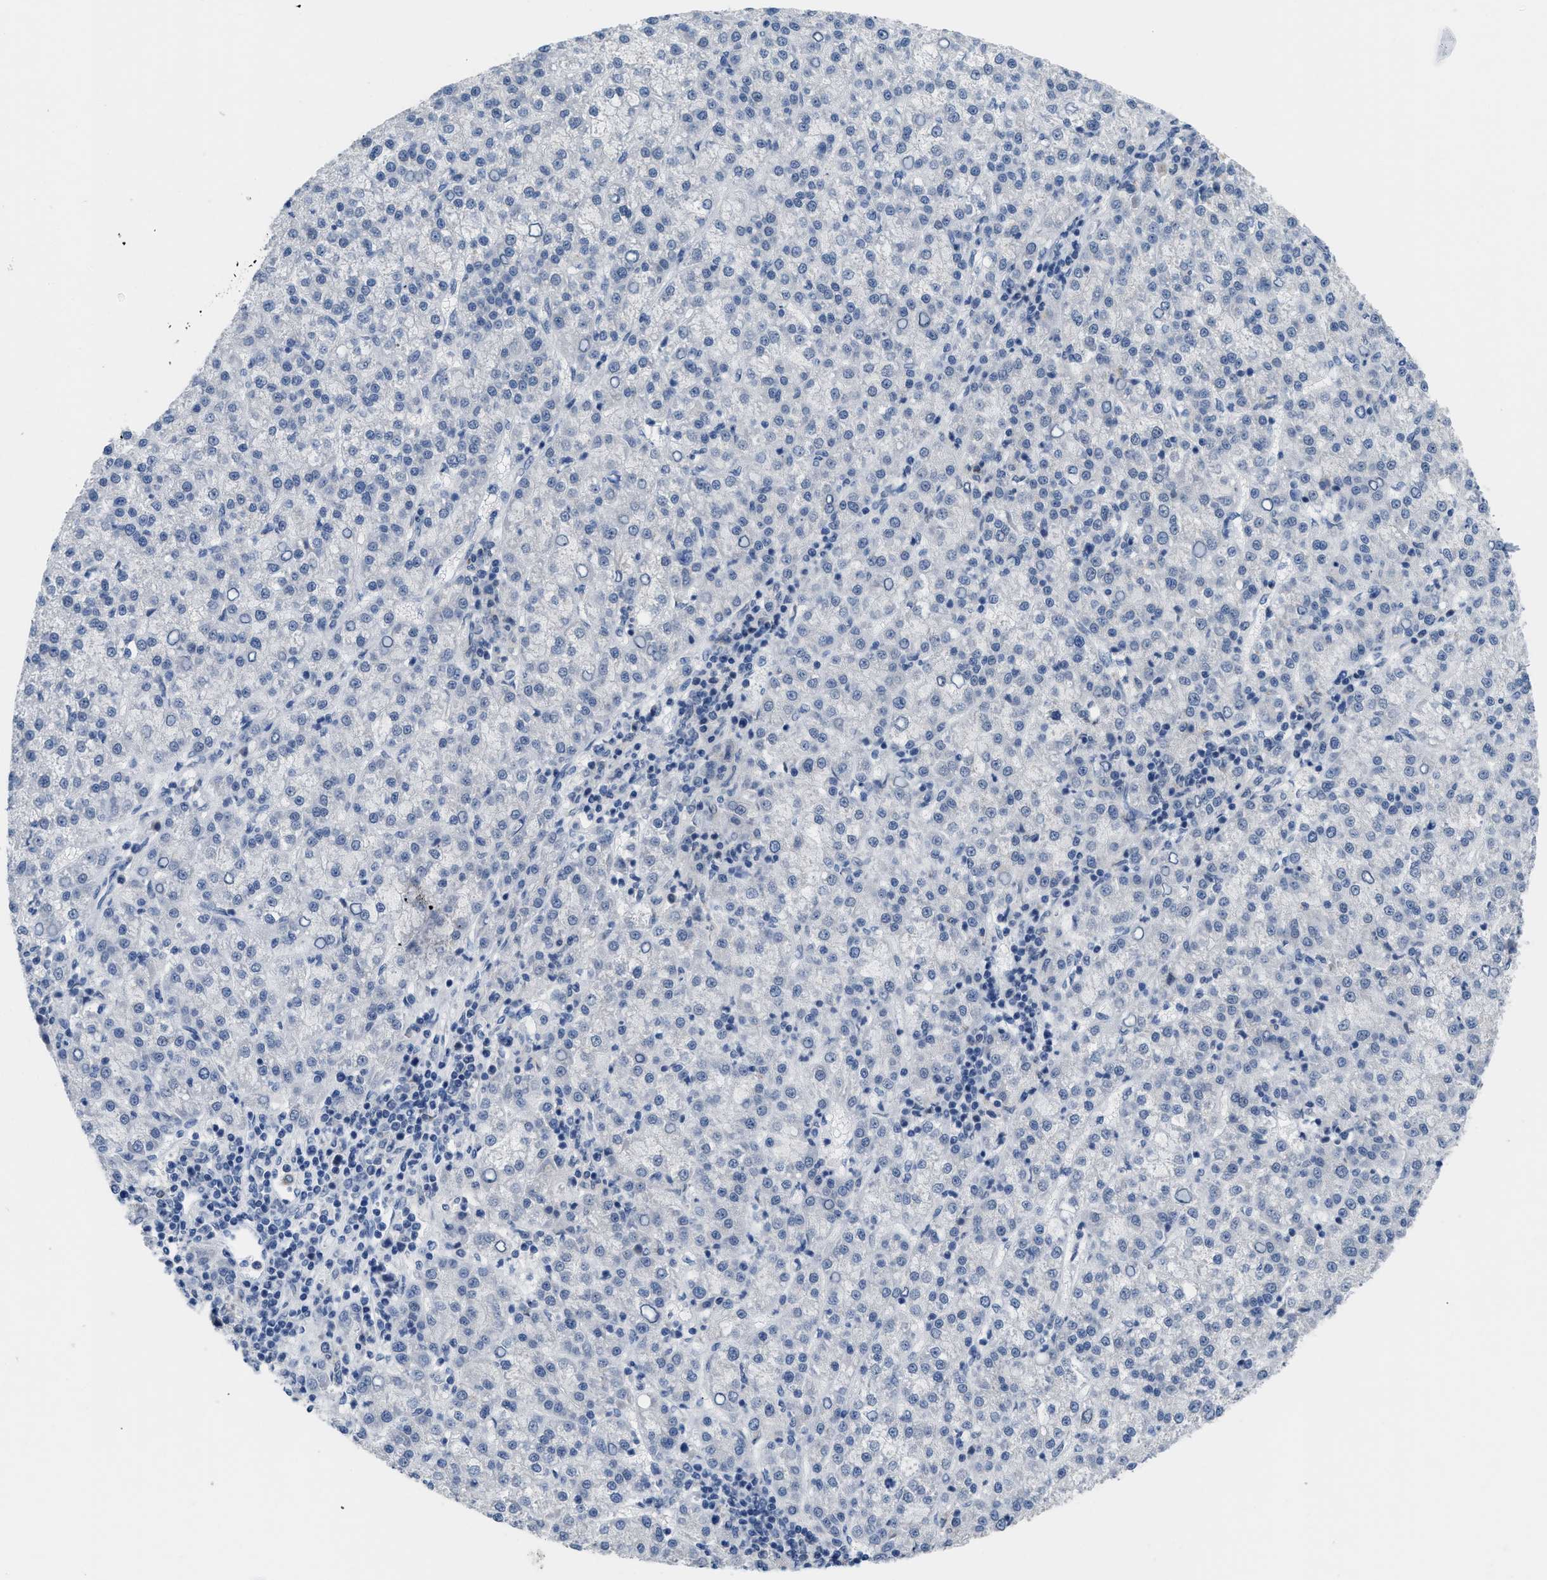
{"staining": {"intensity": "negative", "quantity": "none", "location": "none"}, "tissue": "liver cancer", "cell_type": "Tumor cells", "image_type": "cancer", "snomed": [{"axis": "morphology", "description": "Carcinoma, Hepatocellular, NOS"}, {"axis": "topography", "description": "Liver"}], "caption": "Histopathology image shows no protein staining in tumor cells of liver hepatocellular carcinoma tissue.", "gene": "SETDB1", "patient": {"sex": "female", "age": 58}}